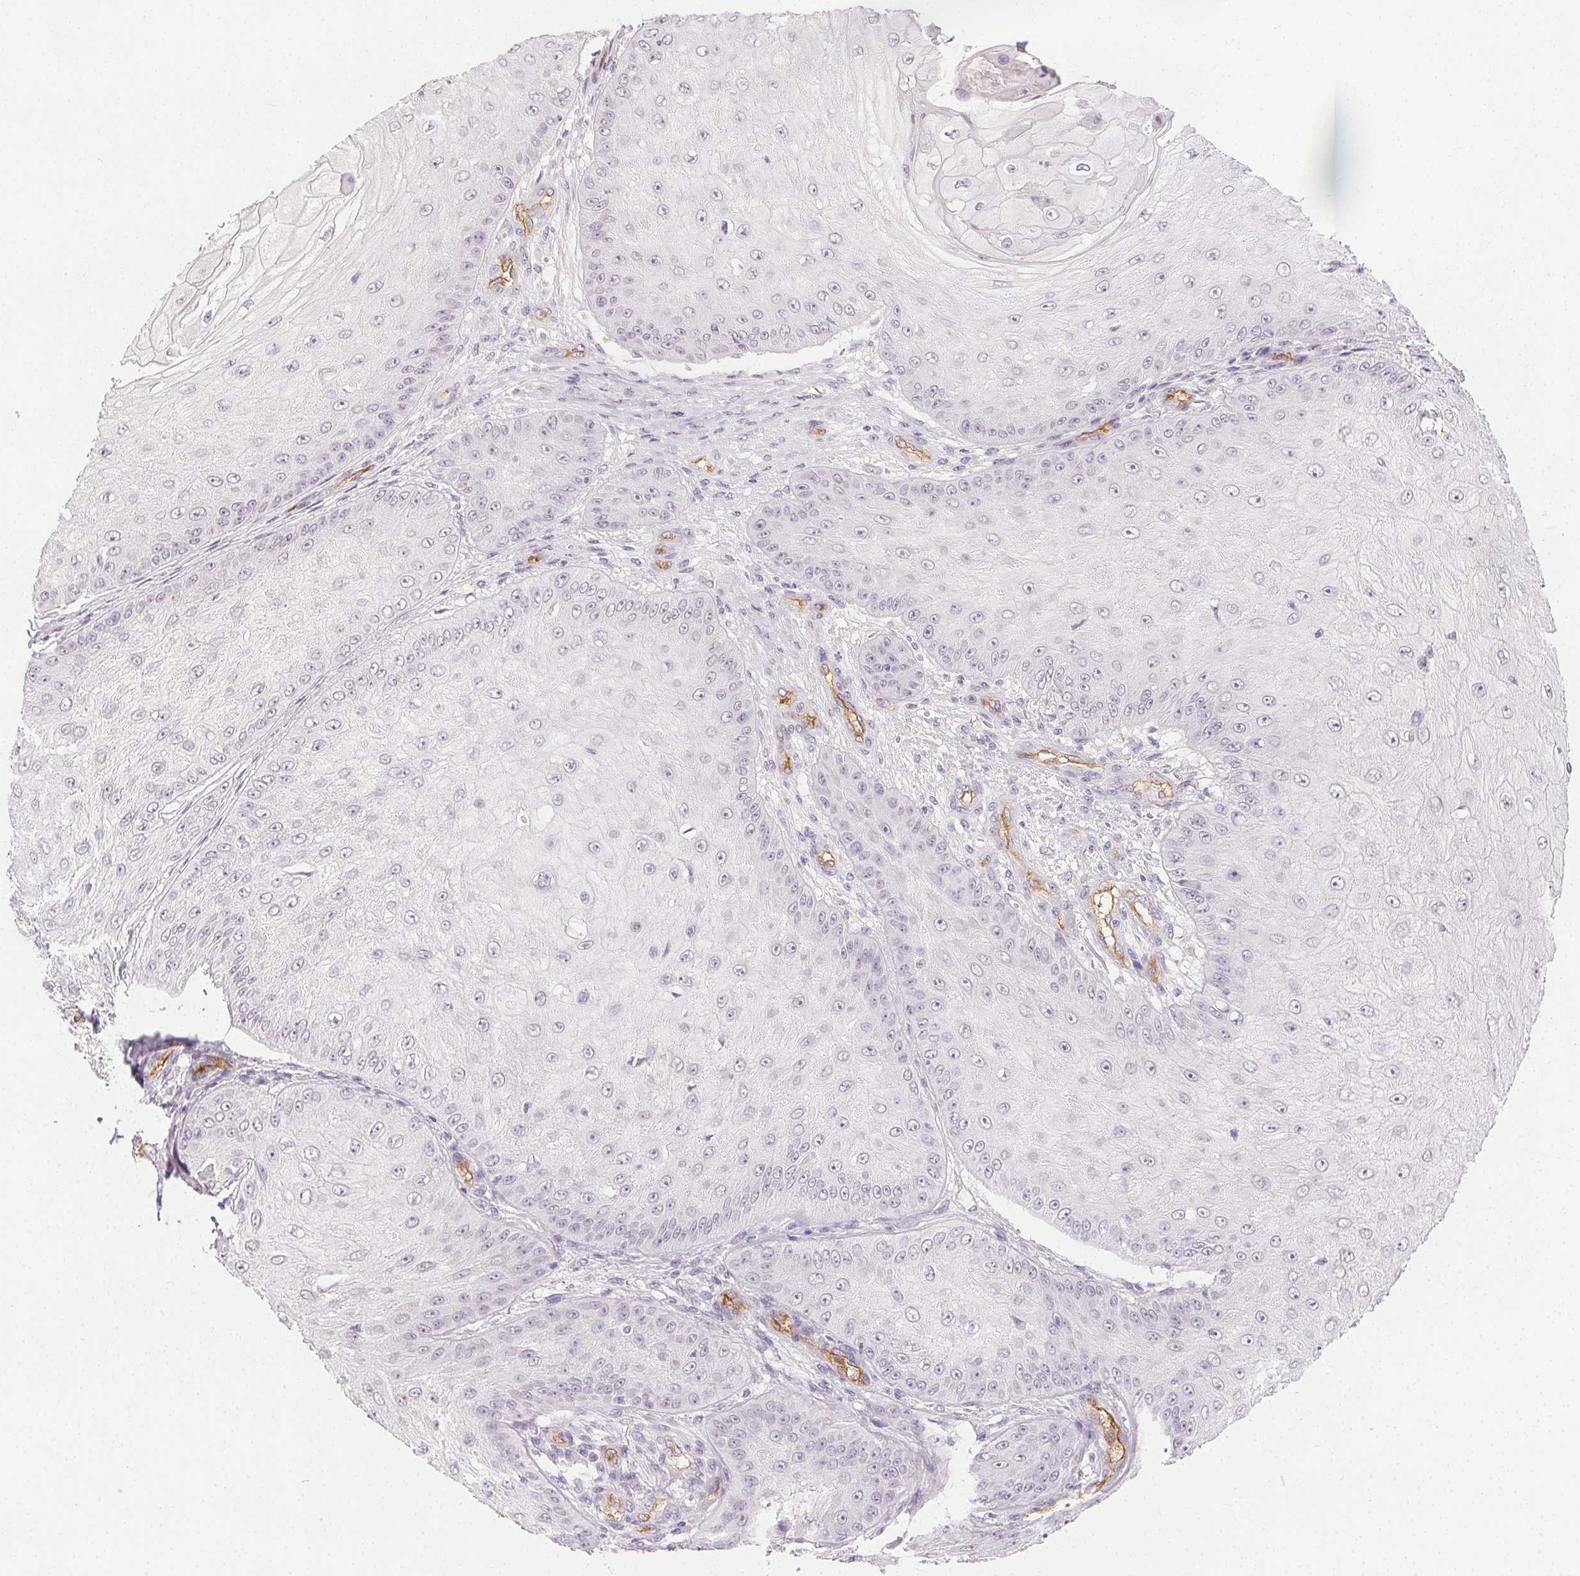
{"staining": {"intensity": "negative", "quantity": "none", "location": "none"}, "tissue": "skin cancer", "cell_type": "Tumor cells", "image_type": "cancer", "snomed": [{"axis": "morphology", "description": "Squamous cell carcinoma, NOS"}, {"axis": "topography", "description": "Skin"}], "caption": "Immunohistochemistry of squamous cell carcinoma (skin) exhibits no staining in tumor cells.", "gene": "PODXL", "patient": {"sex": "male", "age": 70}}